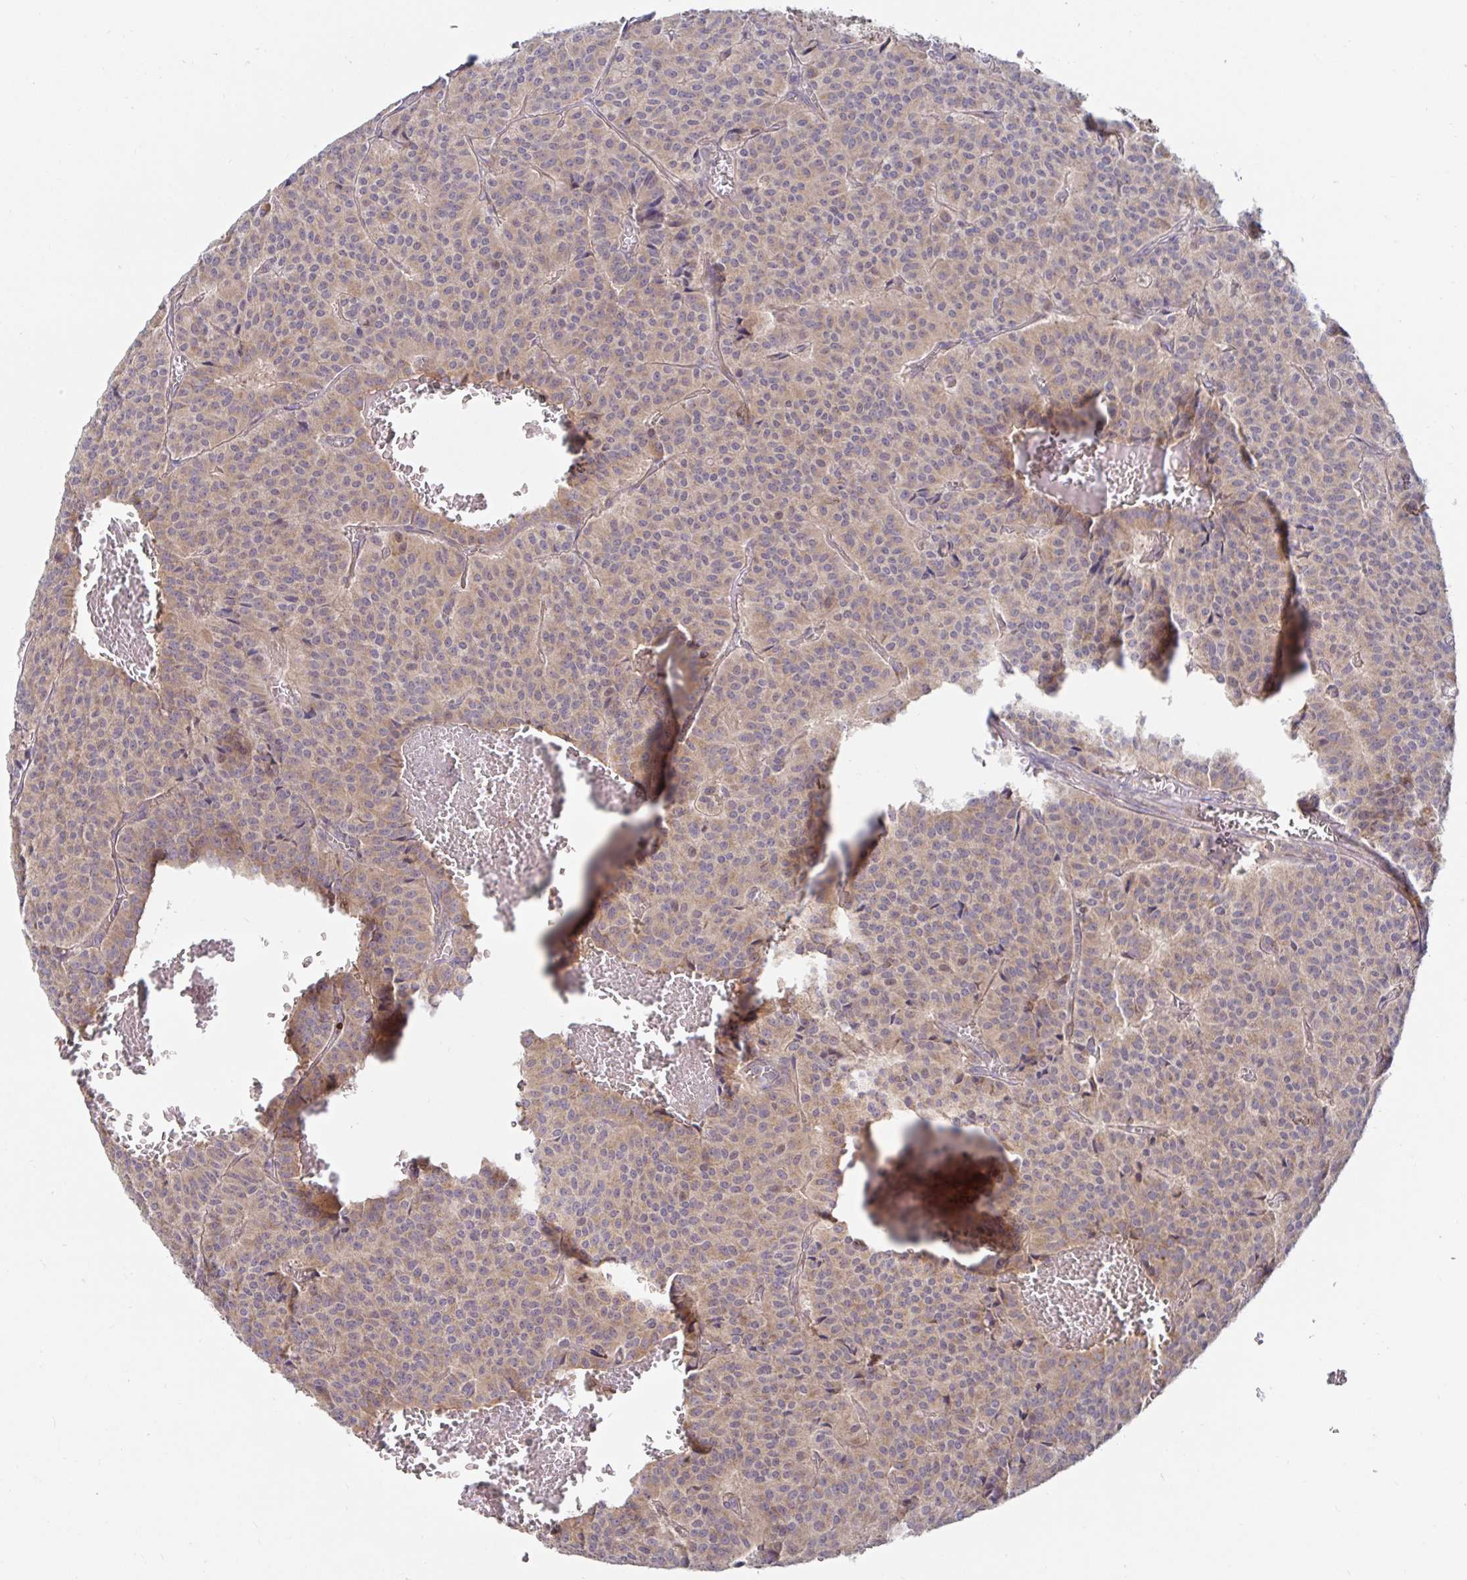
{"staining": {"intensity": "weak", "quantity": ">75%", "location": "cytoplasmic/membranous"}, "tissue": "carcinoid", "cell_type": "Tumor cells", "image_type": "cancer", "snomed": [{"axis": "morphology", "description": "Carcinoid, malignant, NOS"}, {"axis": "topography", "description": "Lung"}], "caption": "Immunohistochemistry (IHC) staining of carcinoid, which displays low levels of weak cytoplasmic/membranous expression in approximately >75% of tumor cells indicating weak cytoplasmic/membranous protein expression. The staining was performed using DAB (brown) for protein detection and nuclei were counterstained in hematoxylin (blue).", "gene": "LARP1", "patient": {"sex": "male", "age": 70}}